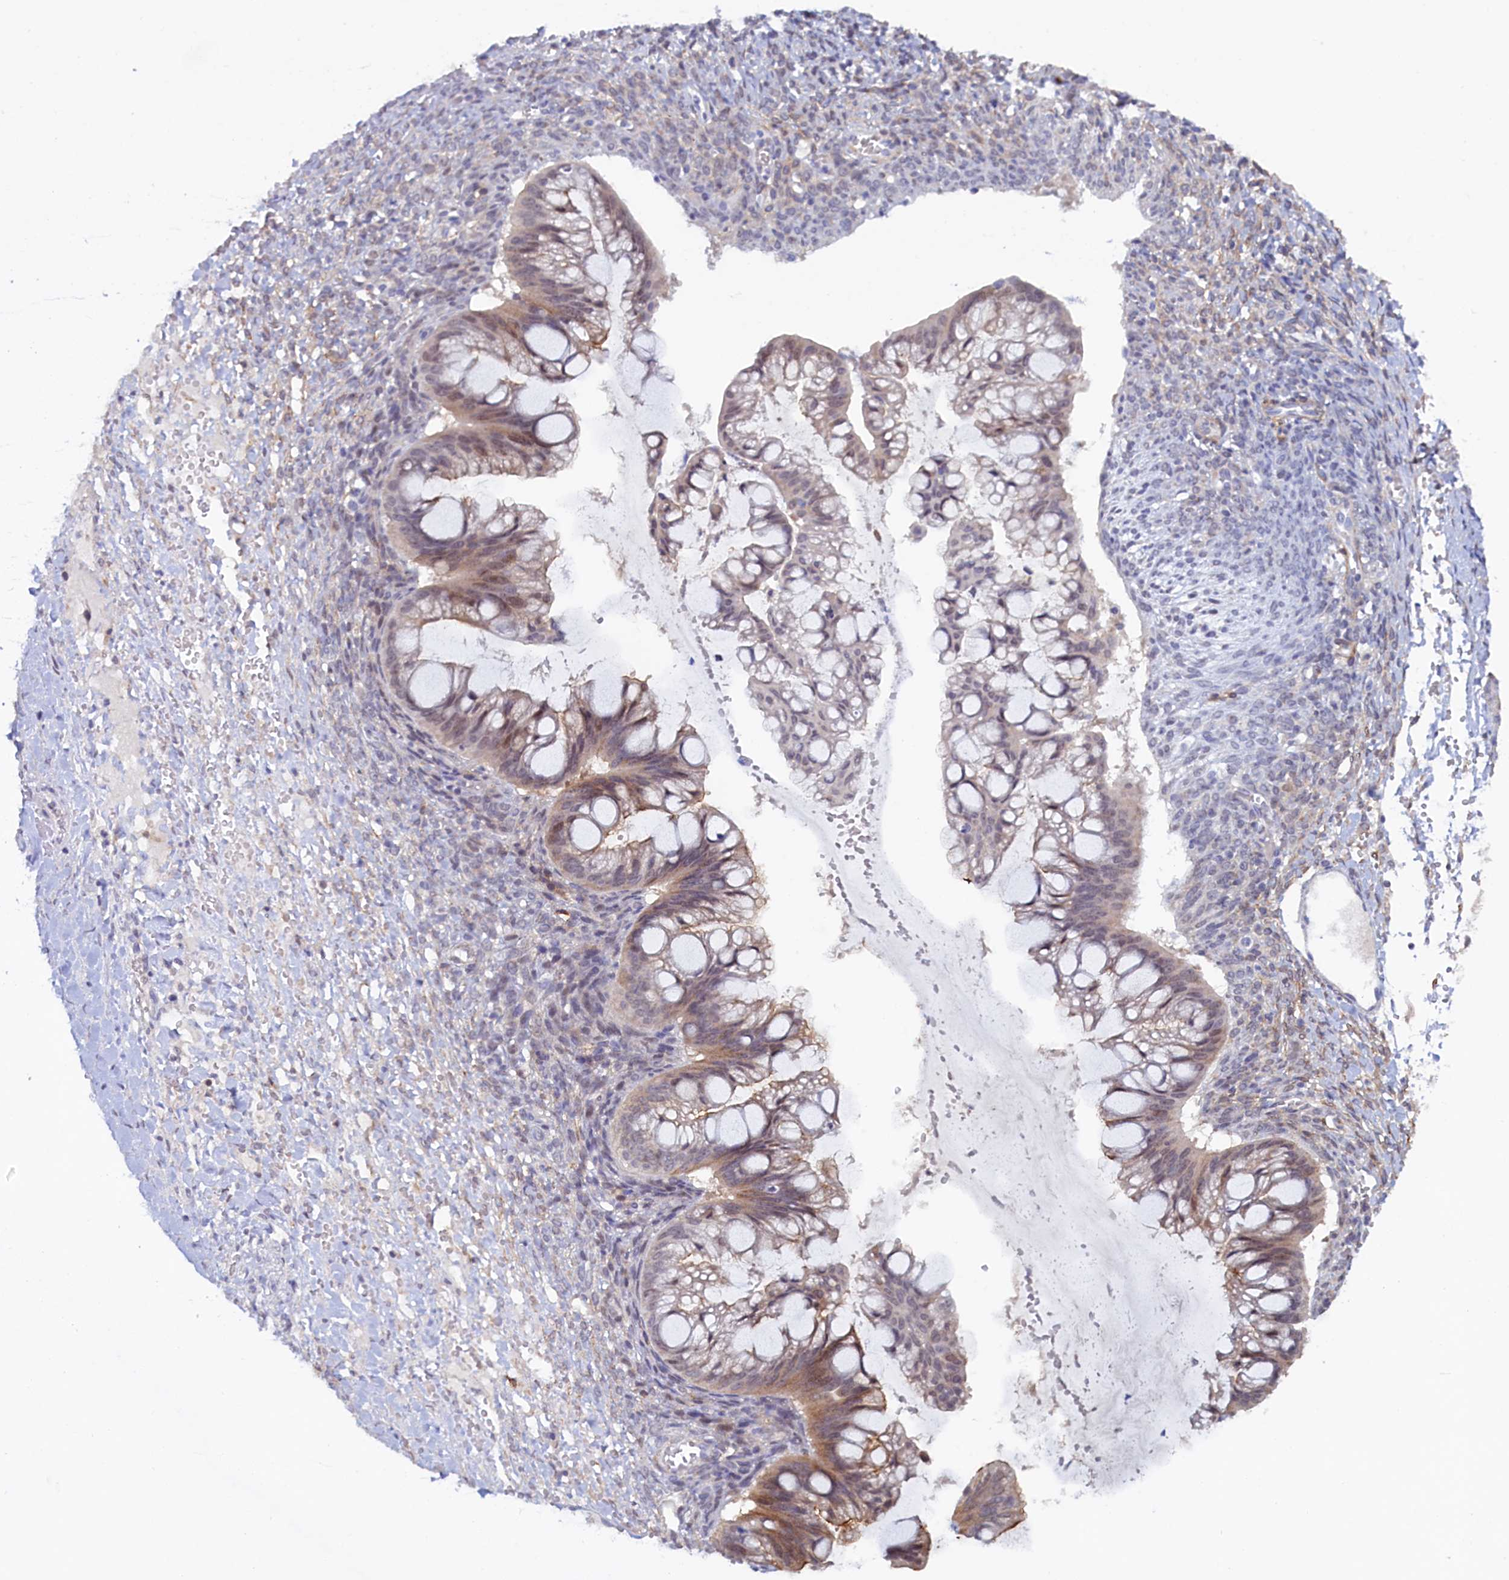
{"staining": {"intensity": "weak", "quantity": ">75%", "location": "cytoplasmic/membranous,nuclear"}, "tissue": "ovarian cancer", "cell_type": "Tumor cells", "image_type": "cancer", "snomed": [{"axis": "morphology", "description": "Cystadenocarcinoma, mucinous, NOS"}, {"axis": "topography", "description": "Ovary"}], "caption": "Immunohistochemistry photomicrograph of human mucinous cystadenocarcinoma (ovarian) stained for a protein (brown), which displays low levels of weak cytoplasmic/membranous and nuclear expression in about >75% of tumor cells.", "gene": "PACSIN3", "patient": {"sex": "female", "age": 73}}